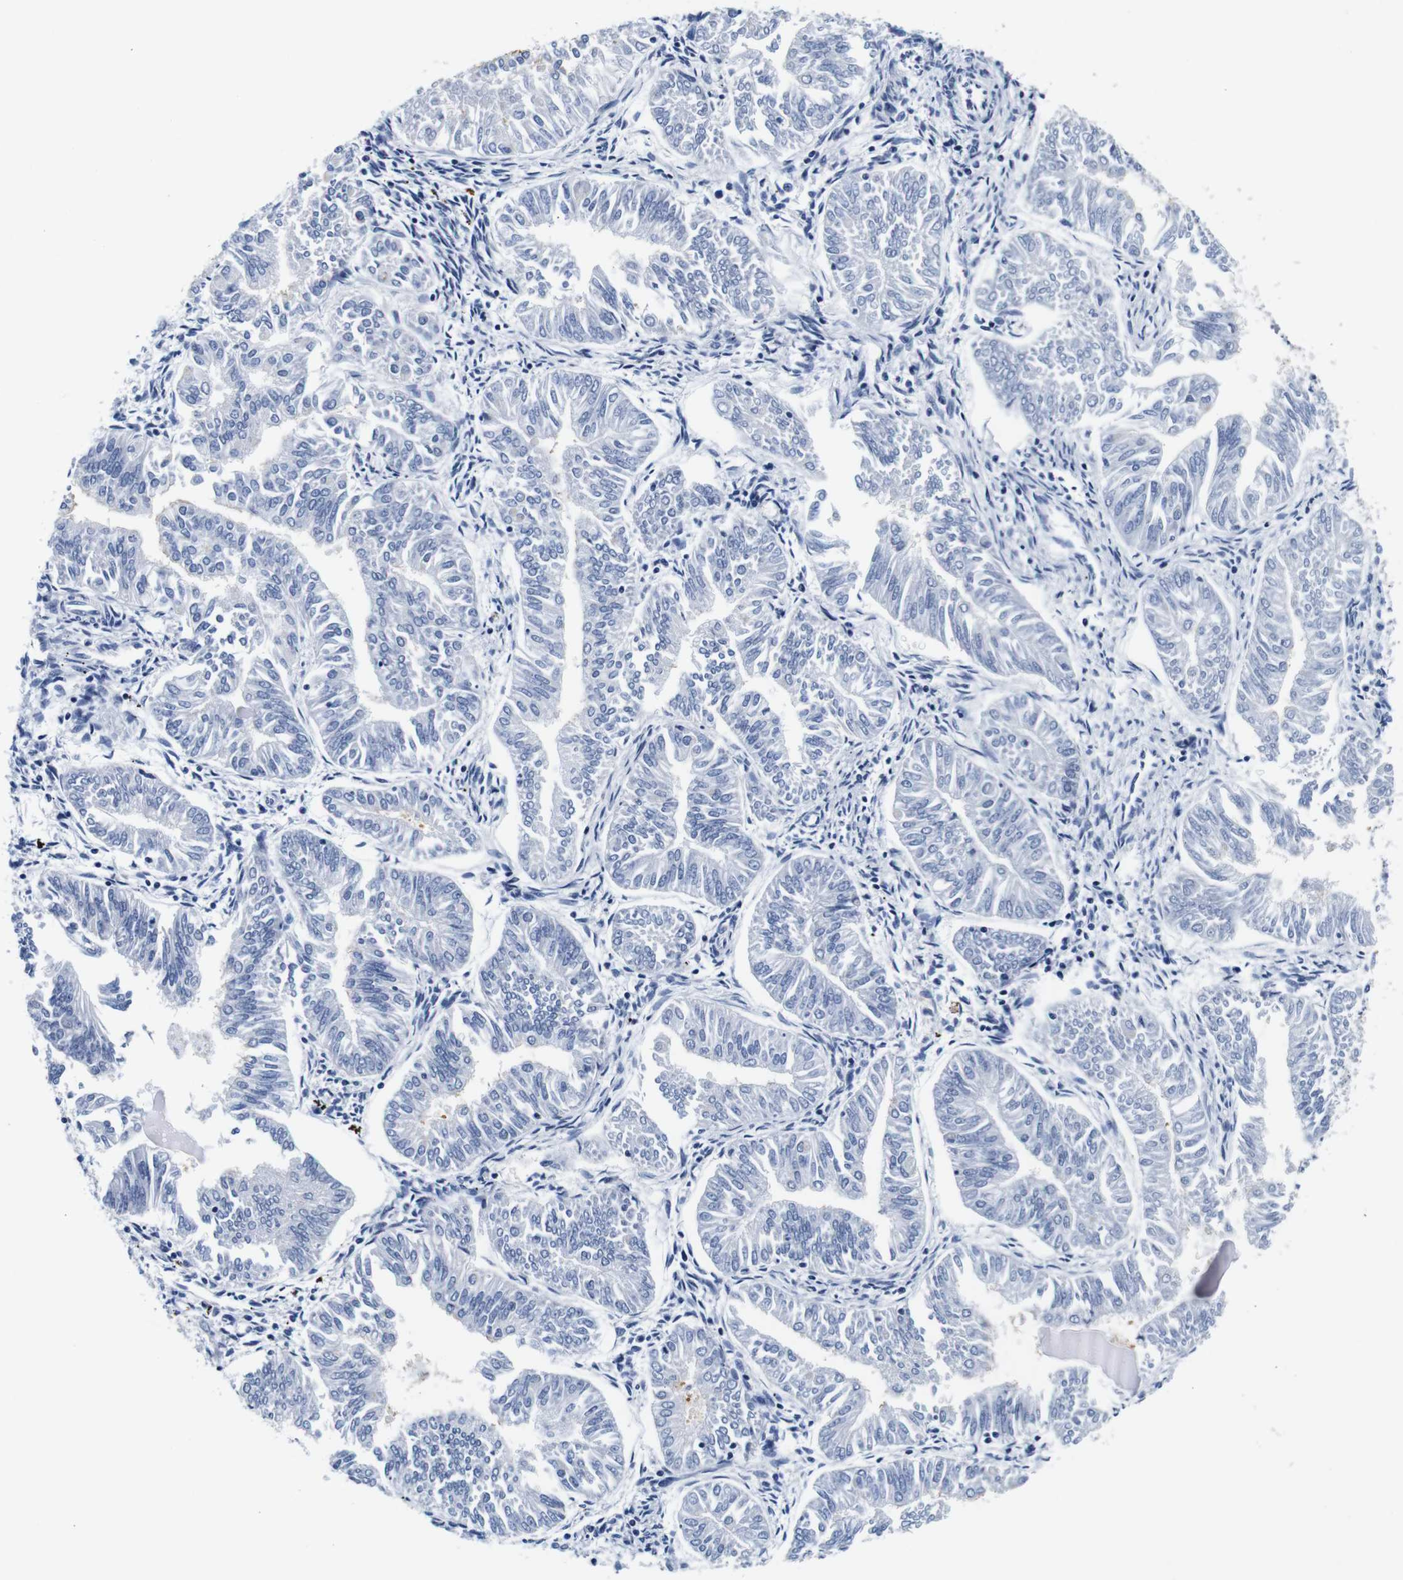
{"staining": {"intensity": "negative", "quantity": "none", "location": "none"}, "tissue": "endometrial cancer", "cell_type": "Tumor cells", "image_type": "cancer", "snomed": [{"axis": "morphology", "description": "Adenocarcinoma, NOS"}, {"axis": "topography", "description": "Endometrium"}], "caption": "Protein analysis of endometrial adenocarcinoma demonstrates no significant expression in tumor cells. (Stains: DAB (3,3'-diaminobenzidine) immunohistochemistry with hematoxylin counter stain, Microscopy: brightfield microscopy at high magnification).", "gene": "GP1BA", "patient": {"sex": "female", "age": 53}}